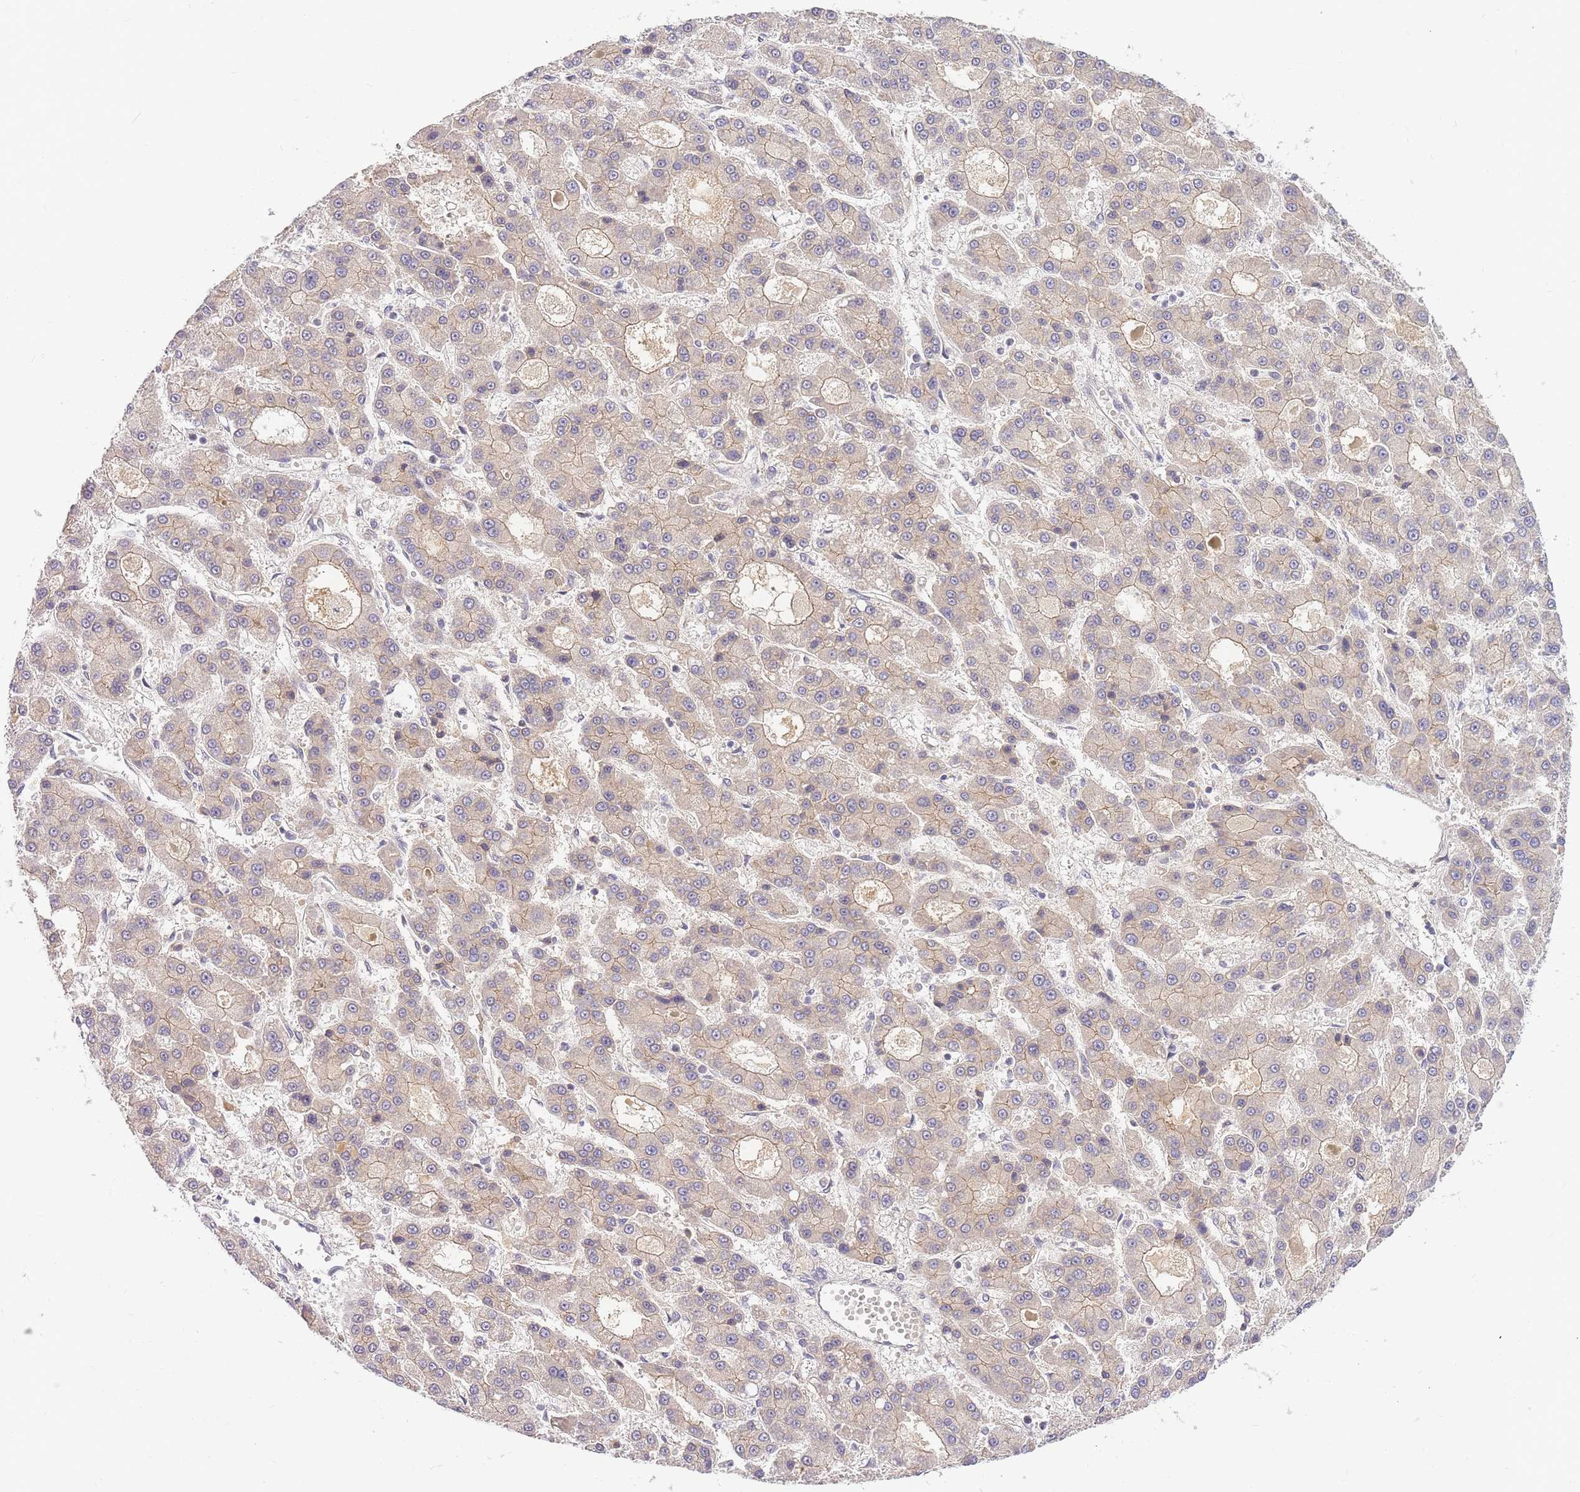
{"staining": {"intensity": "weak", "quantity": "25%-75%", "location": "cytoplasmic/membranous"}, "tissue": "liver cancer", "cell_type": "Tumor cells", "image_type": "cancer", "snomed": [{"axis": "morphology", "description": "Carcinoma, Hepatocellular, NOS"}, {"axis": "topography", "description": "Liver"}], "caption": "The image shows immunohistochemical staining of liver cancer. There is weak cytoplasmic/membranous staining is identified in approximately 25%-75% of tumor cells.", "gene": "ZNF577", "patient": {"sex": "male", "age": 70}}